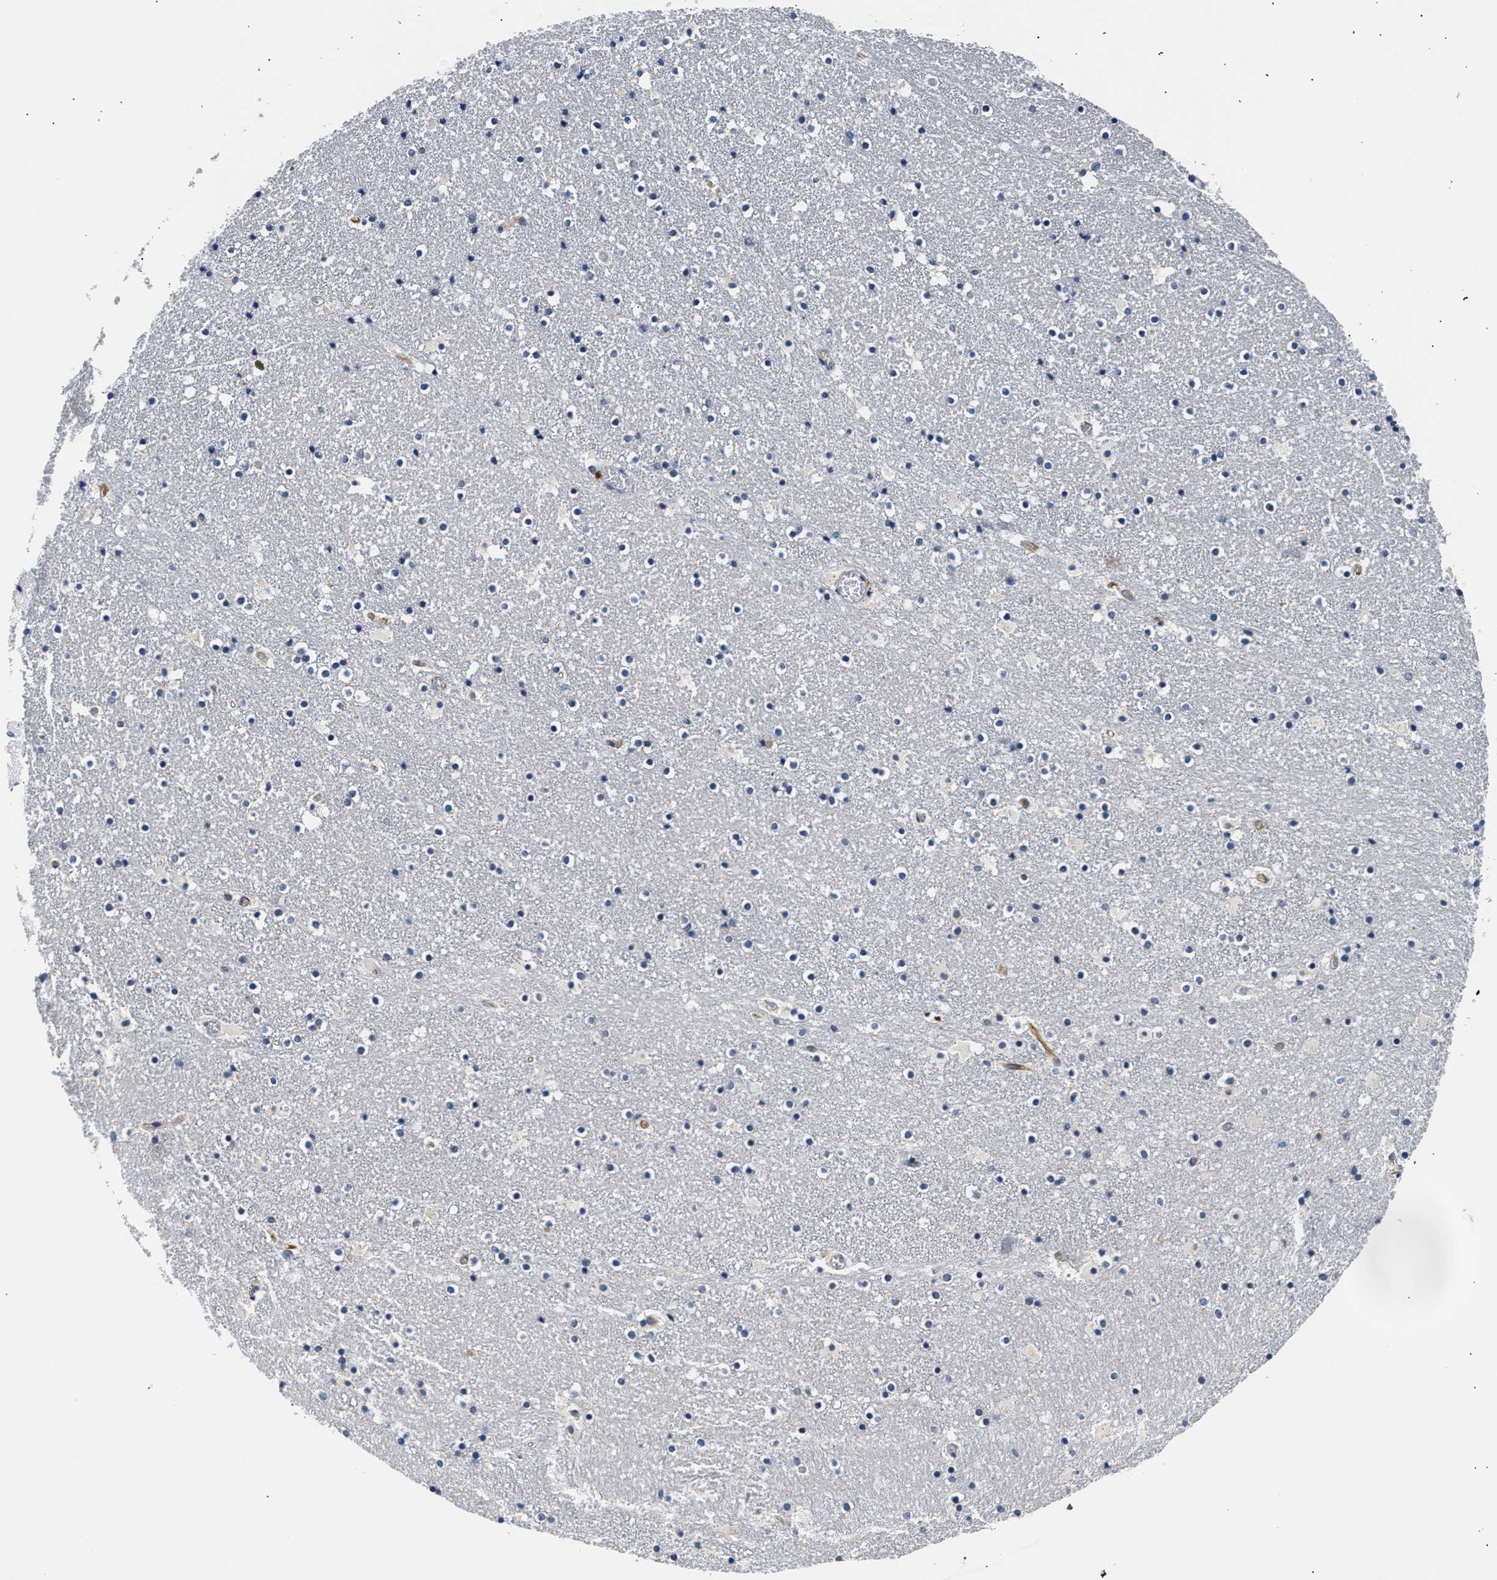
{"staining": {"intensity": "negative", "quantity": "none", "location": "none"}, "tissue": "caudate", "cell_type": "Glial cells", "image_type": "normal", "snomed": [{"axis": "morphology", "description": "Normal tissue, NOS"}, {"axis": "topography", "description": "Lateral ventricle wall"}], "caption": "Image shows no significant protein expression in glial cells of unremarkable caudate.", "gene": "MED22", "patient": {"sex": "male", "age": 45}}